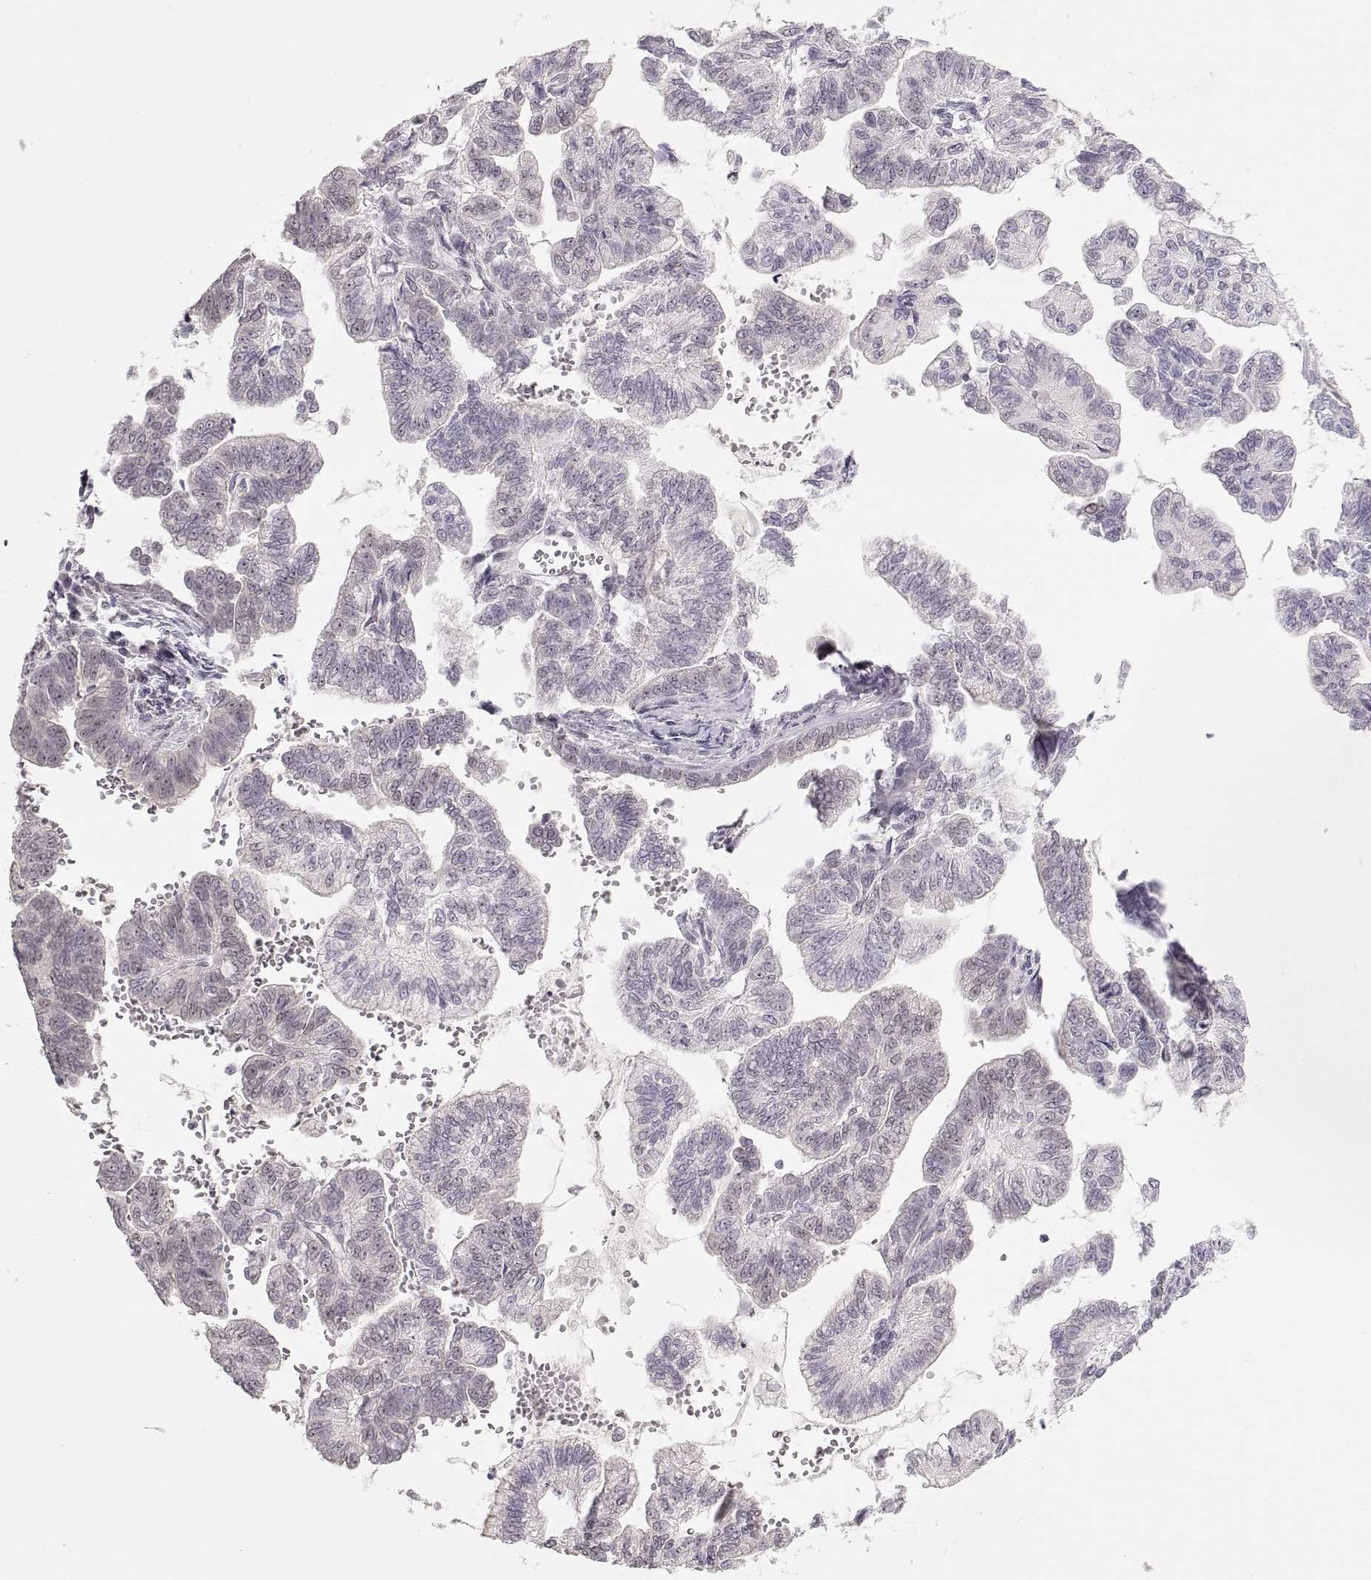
{"staining": {"intensity": "negative", "quantity": "none", "location": "none"}, "tissue": "stomach cancer", "cell_type": "Tumor cells", "image_type": "cancer", "snomed": [{"axis": "morphology", "description": "Adenocarcinoma, NOS"}, {"axis": "topography", "description": "Stomach"}], "caption": "This is an immunohistochemistry image of human stomach cancer. There is no expression in tumor cells.", "gene": "FAM205A", "patient": {"sex": "male", "age": 83}}